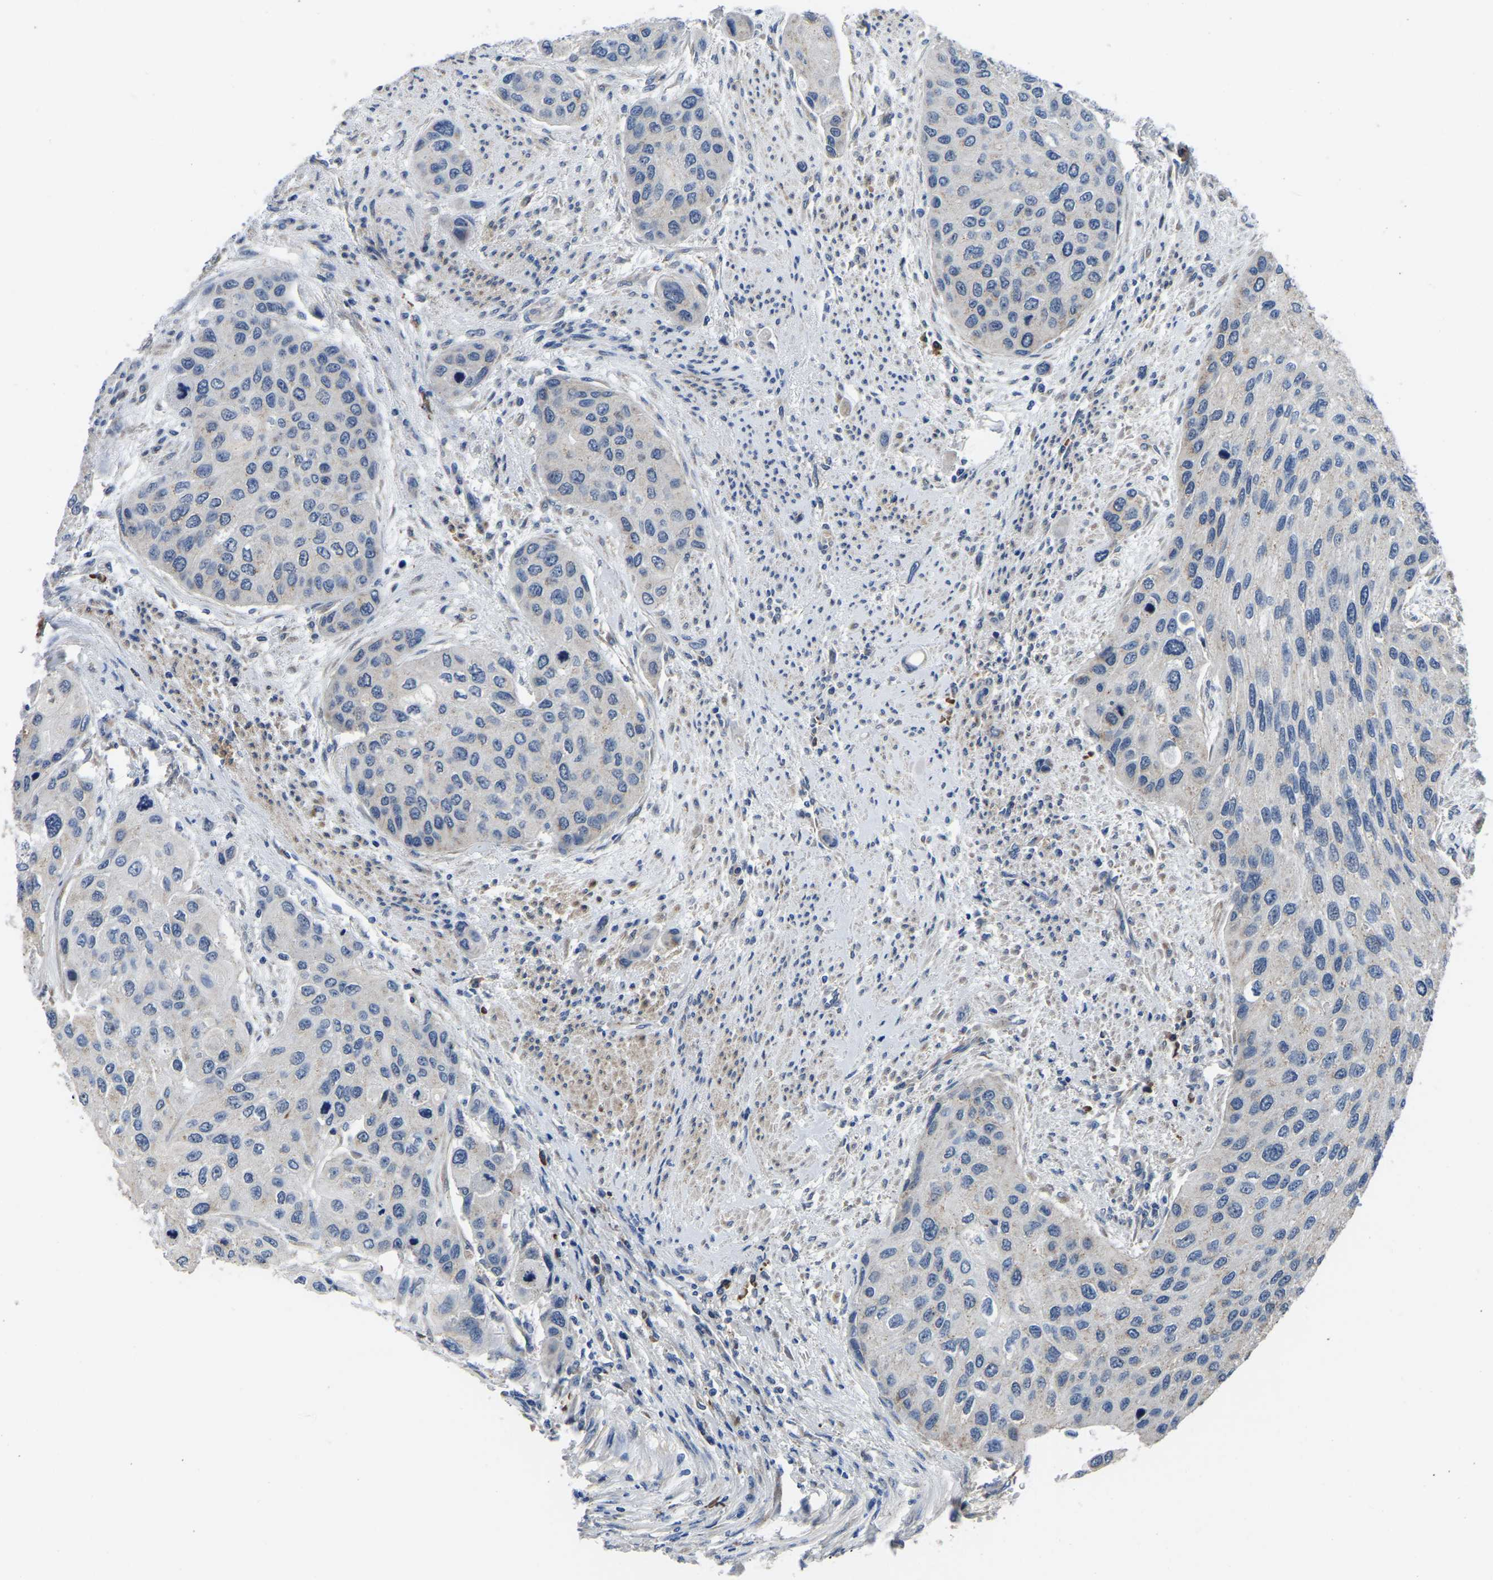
{"staining": {"intensity": "negative", "quantity": "none", "location": "none"}, "tissue": "urothelial cancer", "cell_type": "Tumor cells", "image_type": "cancer", "snomed": [{"axis": "morphology", "description": "Urothelial carcinoma, High grade"}, {"axis": "topography", "description": "Urinary bladder"}], "caption": "IHC micrograph of neoplastic tissue: human urothelial cancer stained with DAB (3,3'-diaminobenzidine) reveals no significant protein expression in tumor cells.", "gene": "PDLIM7", "patient": {"sex": "female", "age": 56}}